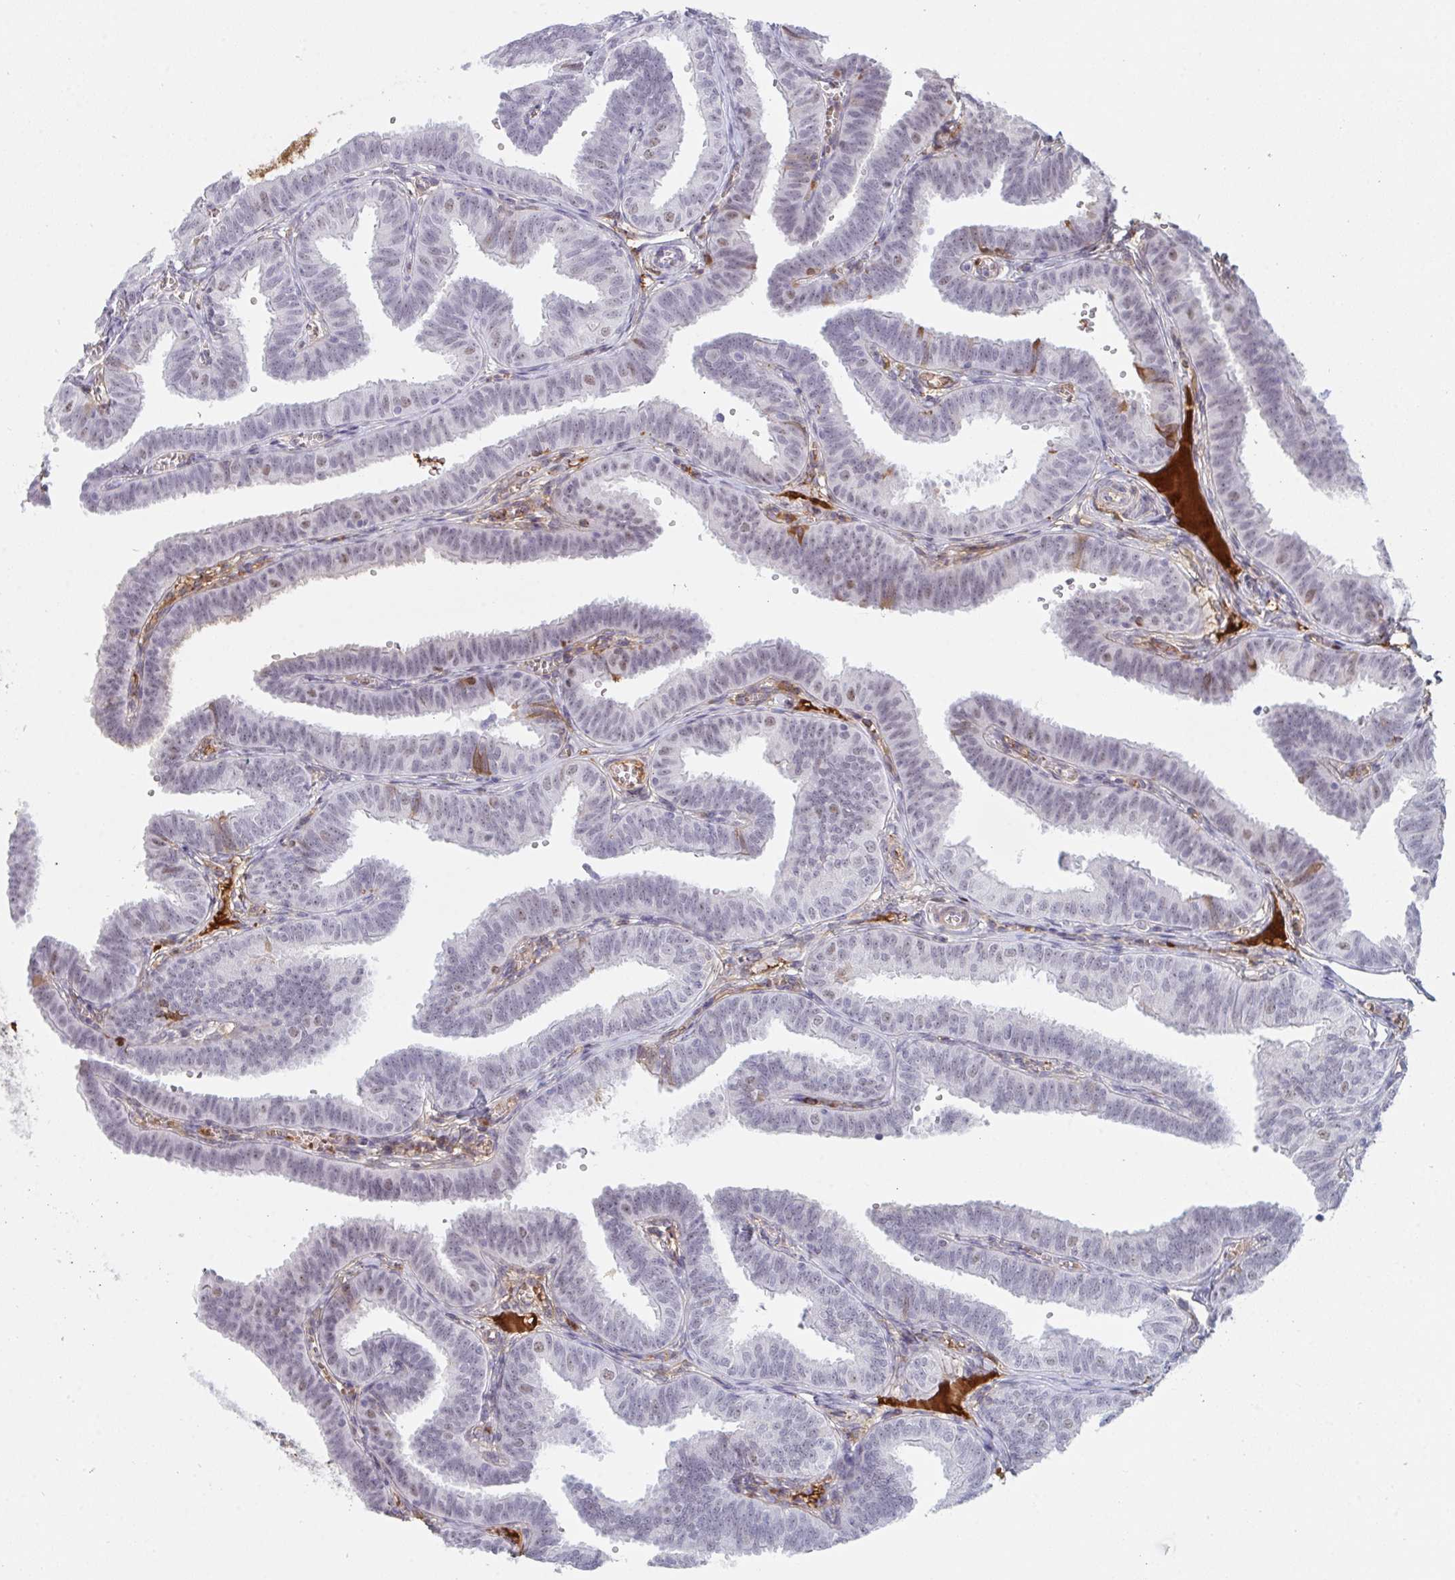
{"staining": {"intensity": "weak", "quantity": "25%-75%", "location": "nuclear"}, "tissue": "fallopian tube", "cell_type": "Glandular cells", "image_type": "normal", "snomed": [{"axis": "morphology", "description": "Normal tissue, NOS"}, {"axis": "topography", "description": "Fallopian tube"}], "caption": "Weak nuclear positivity is appreciated in about 25%-75% of glandular cells in normal fallopian tube.", "gene": "DSCAML1", "patient": {"sex": "female", "age": 25}}